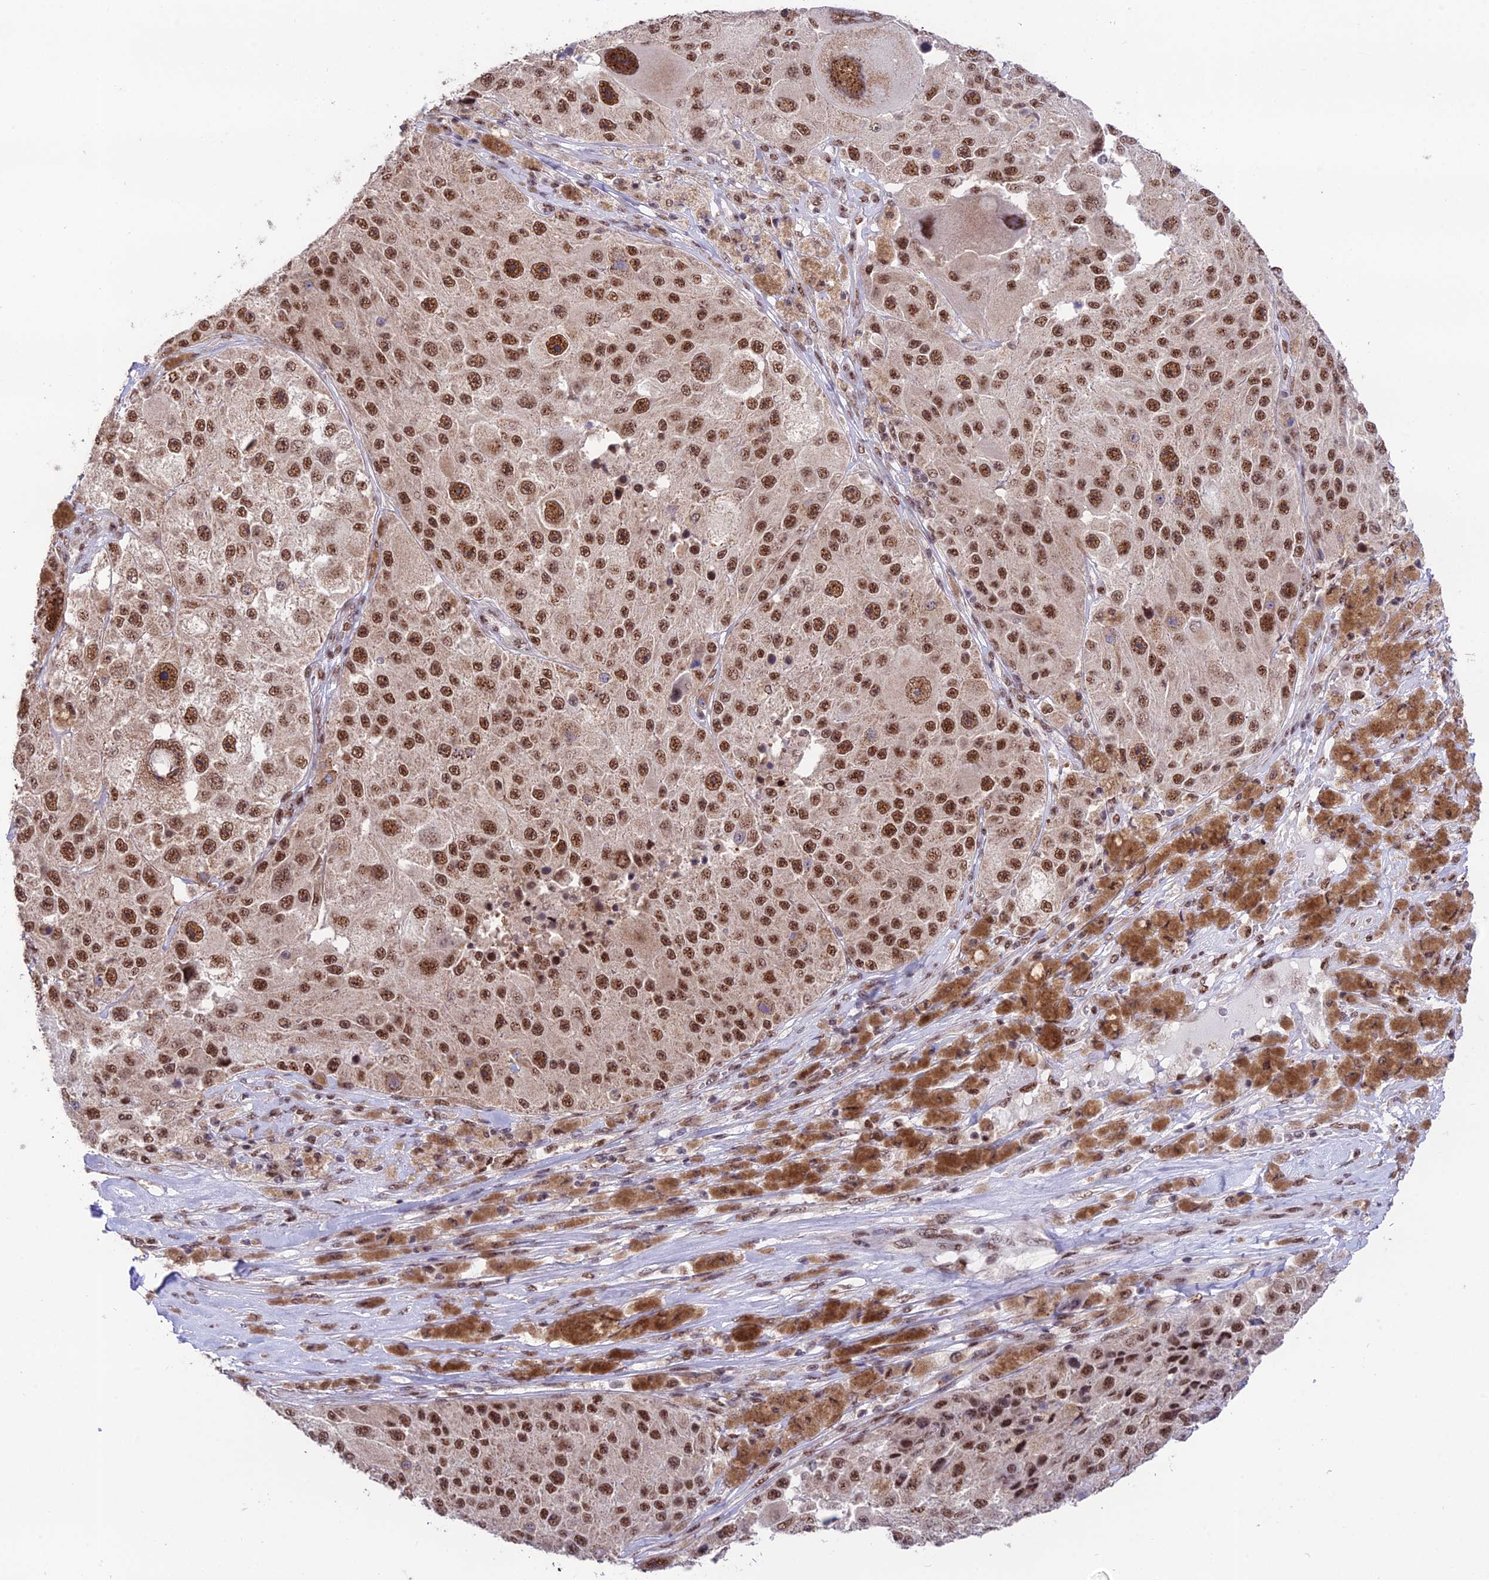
{"staining": {"intensity": "moderate", "quantity": ">75%", "location": "nuclear"}, "tissue": "melanoma", "cell_type": "Tumor cells", "image_type": "cancer", "snomed": [{"axis": "morphology", "description": "Malignant melanoma, Metastatic site"}, {"axis": "topography", "description": "Lymph node"}], "caption": "A high-resolution micrograph shows immunohistochemistry (IHC) staining of melanoma, which shows moderate nuclear expression in about >75% of tumor cells.", "gene": "THOC7", "patient": {"sex": "male", "age": 62}}